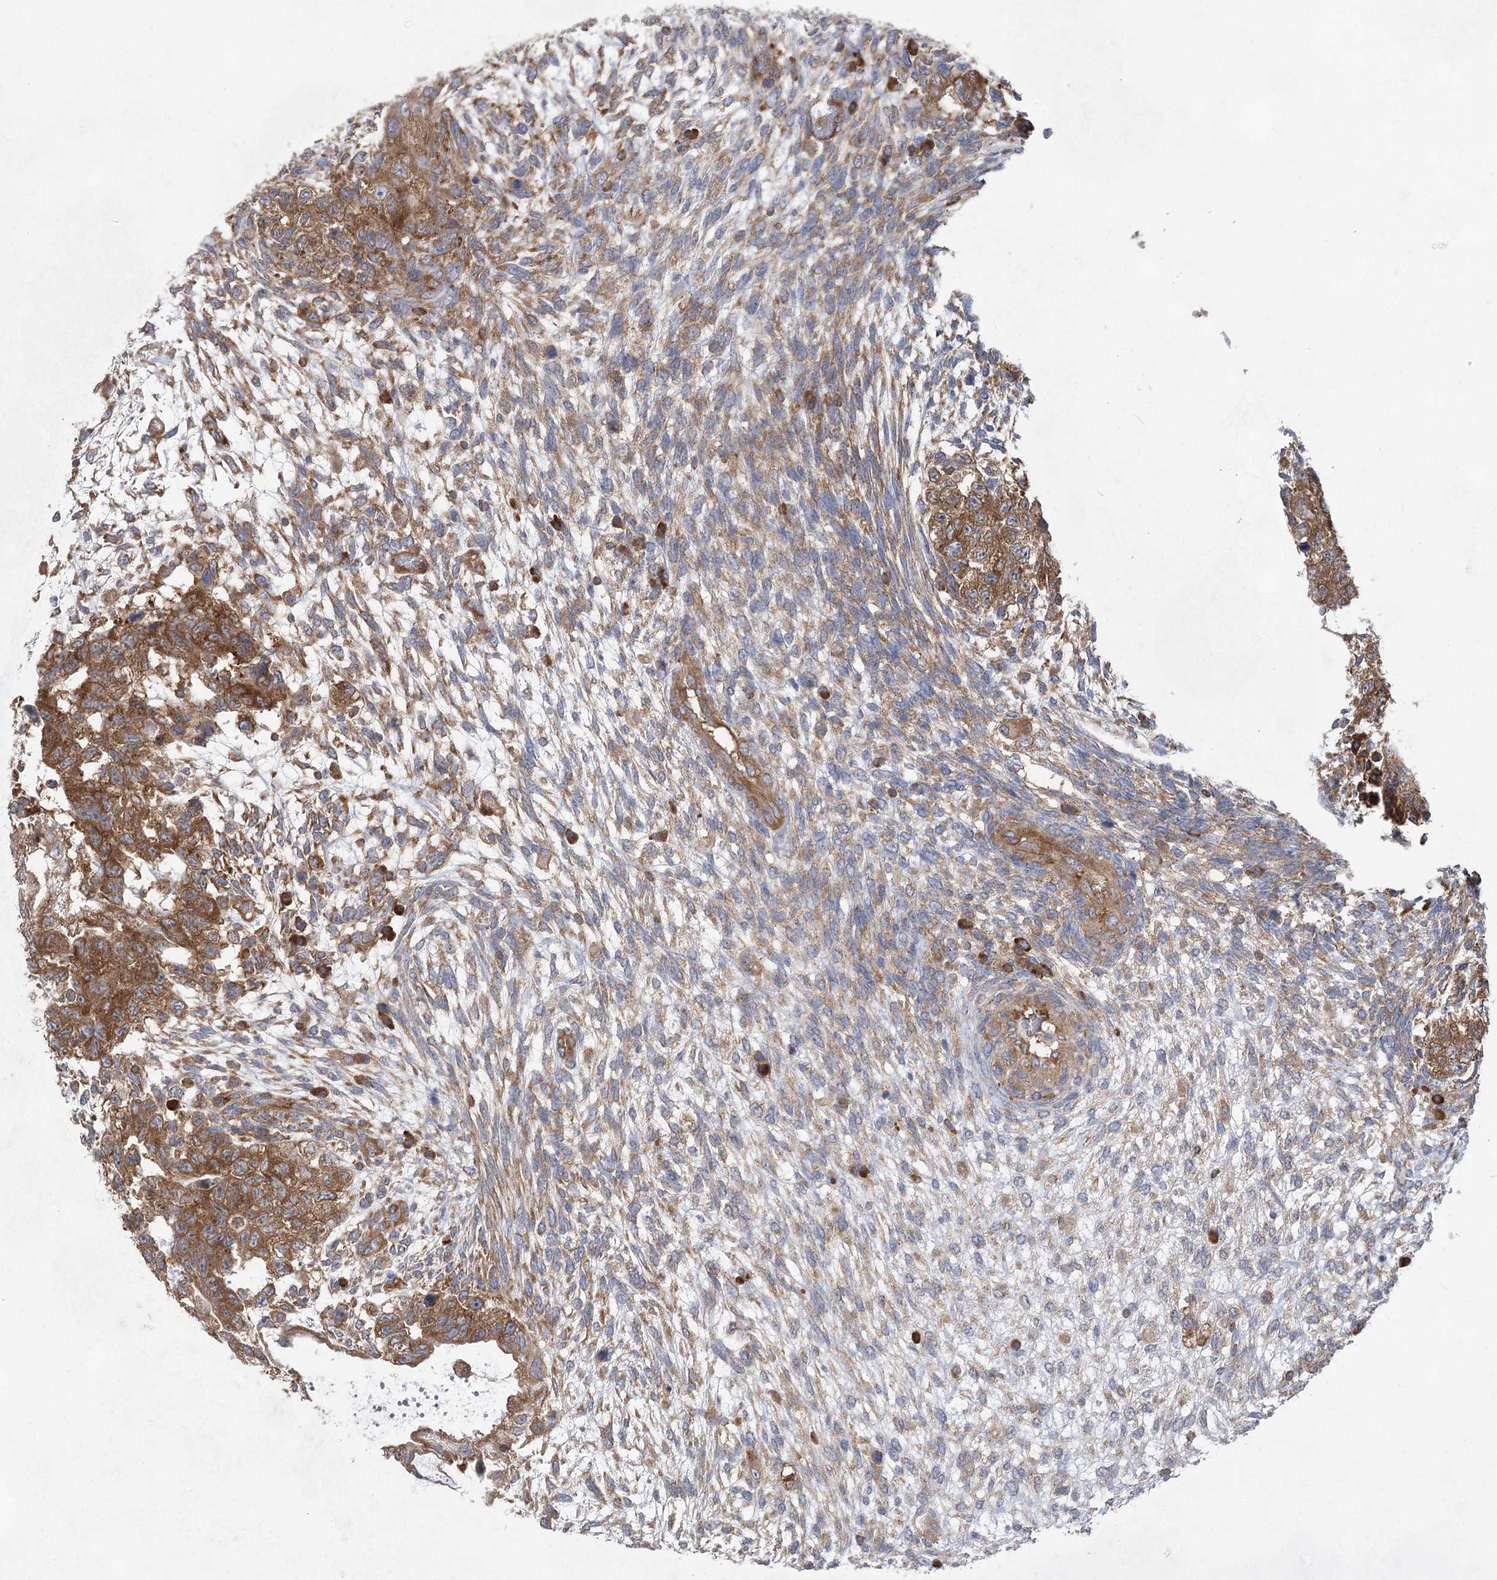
{"staining": {"intensity": "strong", "quantity": ">75%", "location": "cytoplasmic/membranous"}, "tissue": "testis cancer", "cell_type": "Tumor cells", "image_type": "cancer", "snomed": [{"axis": "morphology", "description": "Normal tissue, NOS"}, {"axis": "morphology", "description": "Carcinoma, Embryonal, NOS"}, {"axis": "topography", "description": "Testis"}], "caption": "Embryonal carcinoma (testis) was stained to show a protein in brown. There is high levels of strong cytoplasmic/membranous staining in about >75% of tumor cells.", "gene": "EIF3A", "patient": {"sex": "male", "age": 36}}